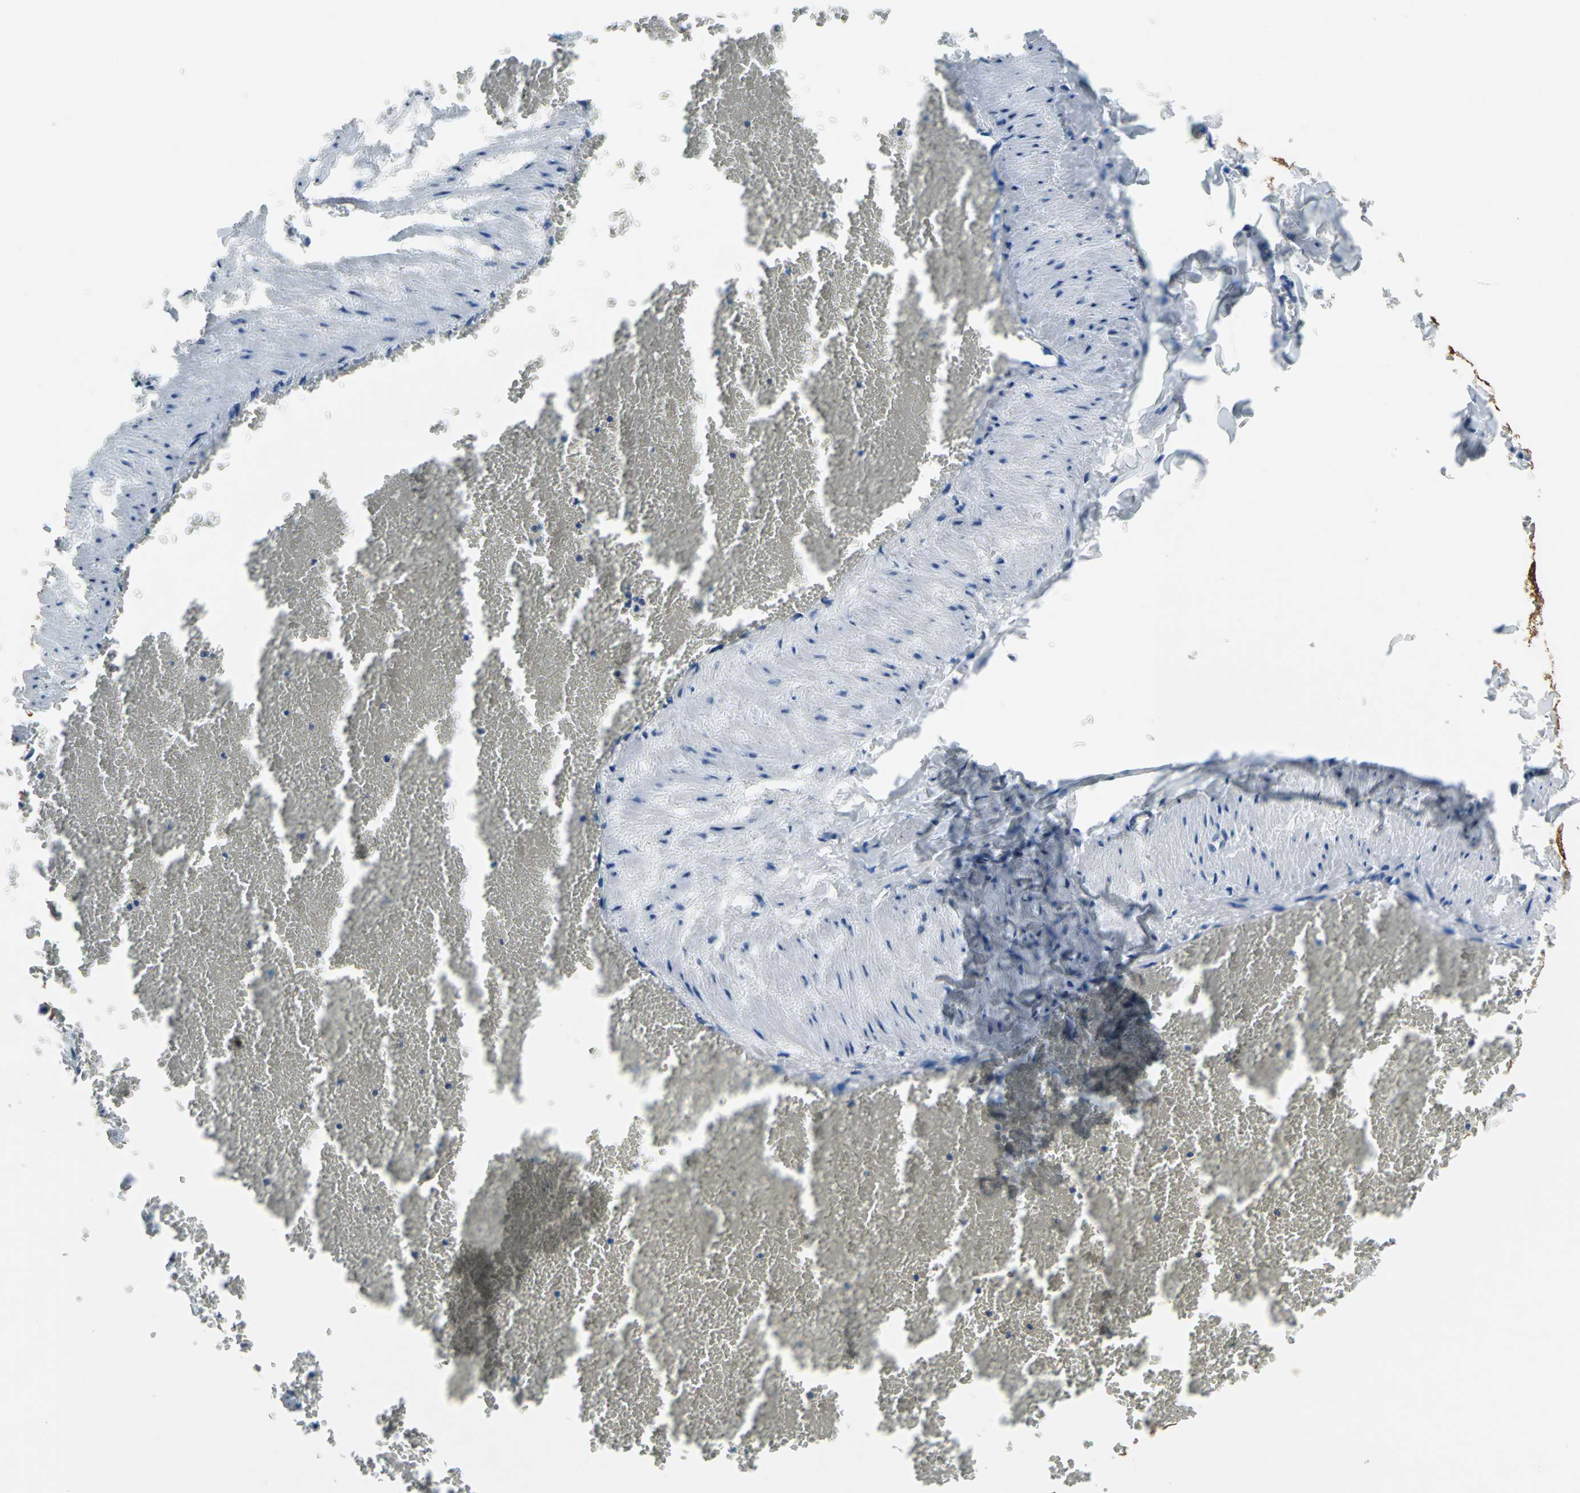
{"staining": {"intensity": "weak", "quantity": ">75%", "location": "cytoplasmic/membranous"}, "tissue": "adipose tissue", "cell_type": "Adipocytes", "image_type": "normal", "snomed": [{"axis": "morphology", "description": "Normal tissue, NOS"}, {"axis": "topography", "description": "Vascular tissue"}], "caption": "A high-resolution histopathology image shows IHC staining of unremarkable adipose tissue, which demonstrates weak cytoplasmic/membranous positivity in approximately >75% of adipocytes.", "gene": "PRKCA", "patient": {"sex": "male", "age": 41}}